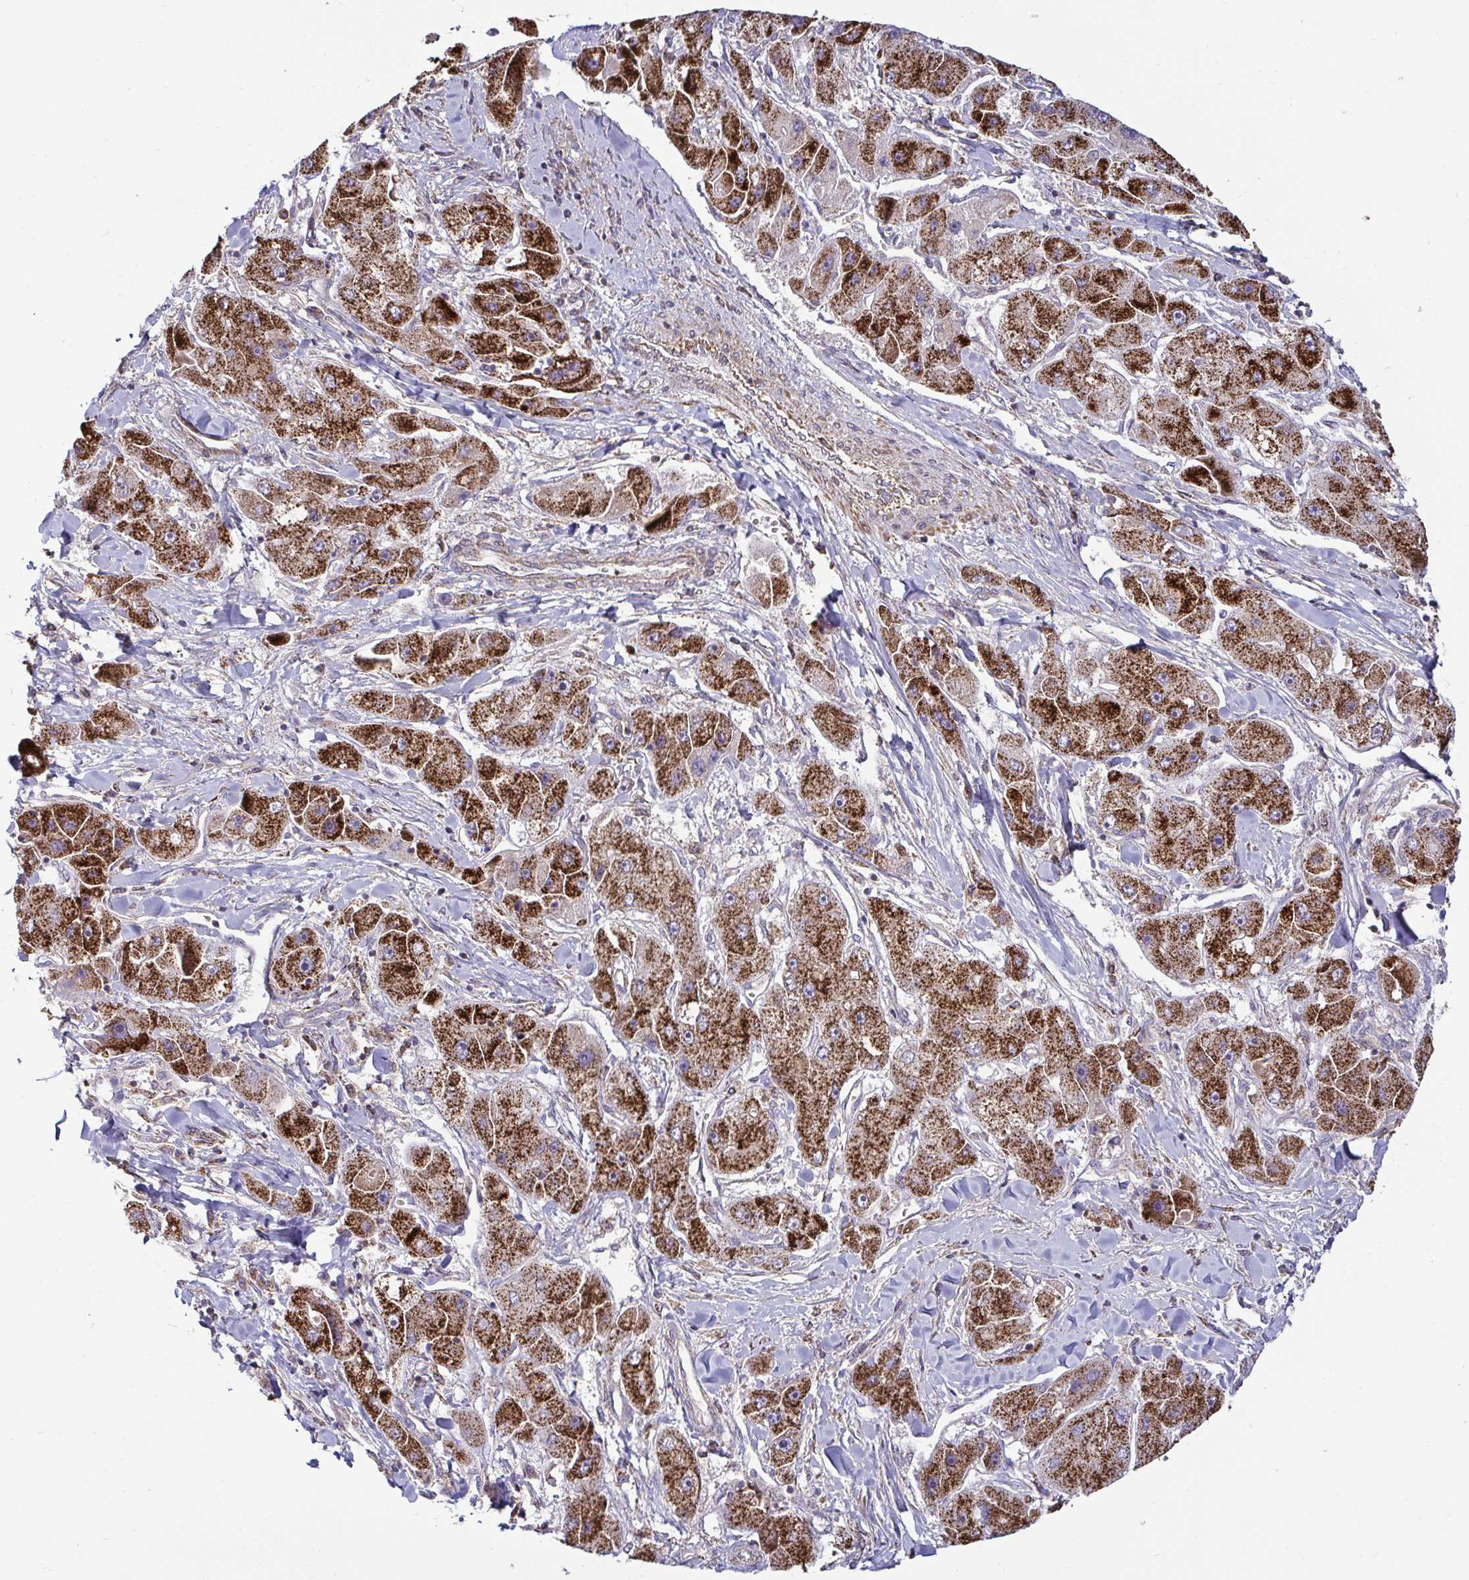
{"staining": {"intensity": "strong", "quantity": ">75%", "location": "cytoplasmic/membranous"}, "tissue": "liver cancer", "cell_type": "Tumor cells", "image_type": "cancer", "snomed": [{"axis": "morphology", "description": "Carcinoma, Hepatocellular, NOS"}, {"axis": "topography", "description": "Liver"}], "caption": "Hepatocellular carcinoma (liver) stained with a protein marker exhibits strong staining in tumor cells.", "gene": "SPRY1", "patient": {"sex": "male", "age": 24}}